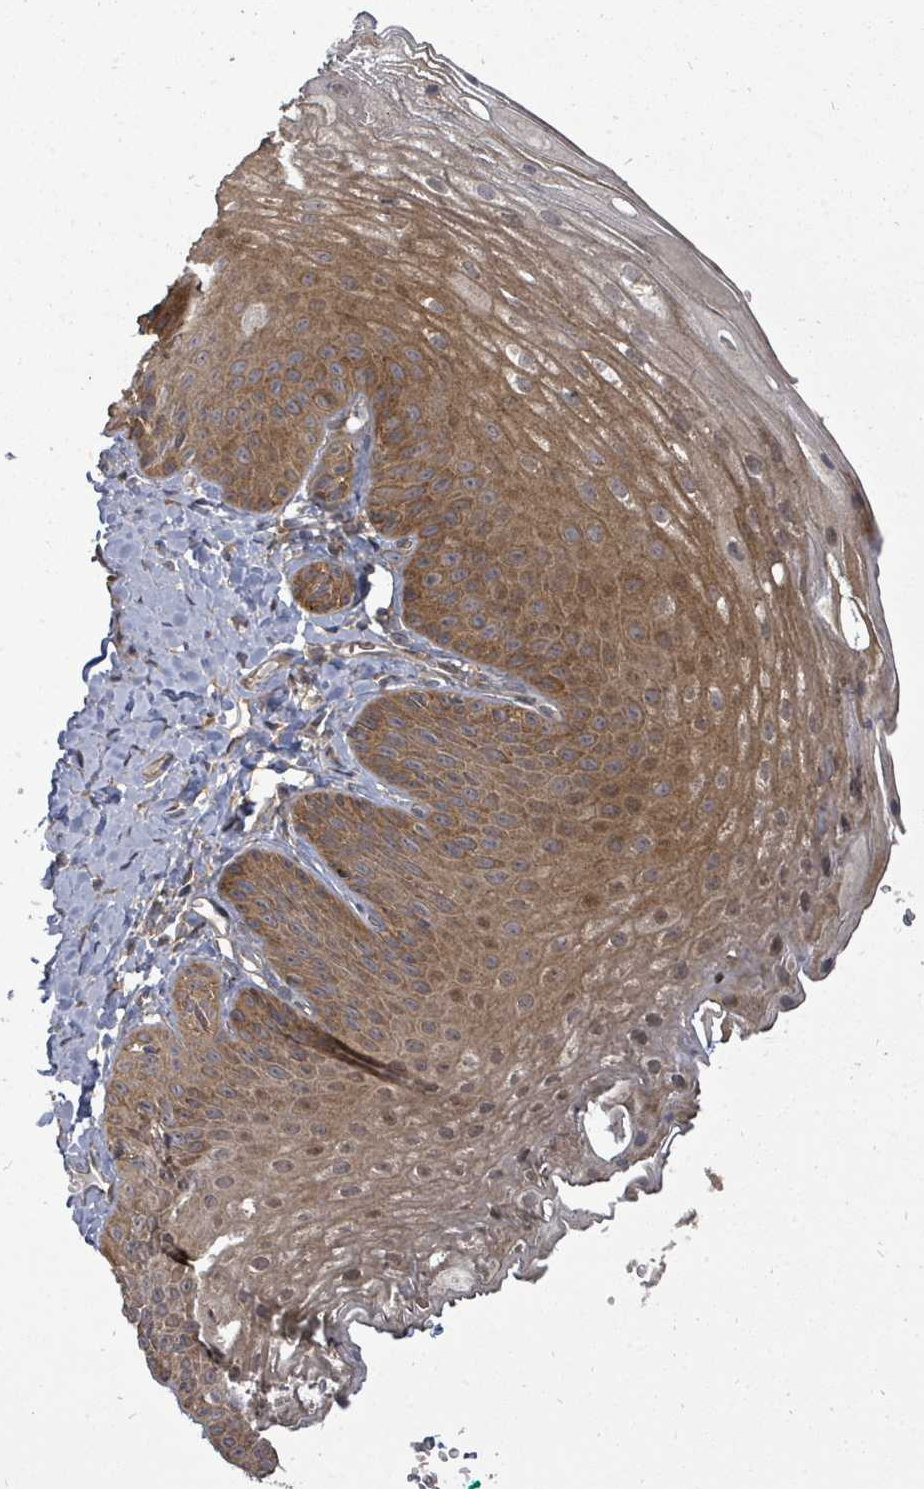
{"staining": {"intensity": "moderate", "quantity": "25%-75%", "location": "cytoplasmic/membranous"}, "tissue": "skin", "cell_type": "Epidermal cells", "image_type": "normal", "snomed": [{"axis": "morphology", "description": "Normal tissue, NOS"}, {"axis": "morphology", "description": "Hemorrhoids"}, {"axis": "morphology", "description": "Inflammation, NOS"}, {"axis": "topography", "description": "Anal"}], "caption": "IHC photomicrograph of unremarkable skin: human skin stained using immunohistochemistry exhibits medium levels of moderate protein expression localized specifically in the cytoplasmic/membranous of epidermal cells, appearing as a cytoplasmic/membranous brown color.", "gene": "EIF3CL", "patient": {"sex": "male", "age": 60}}